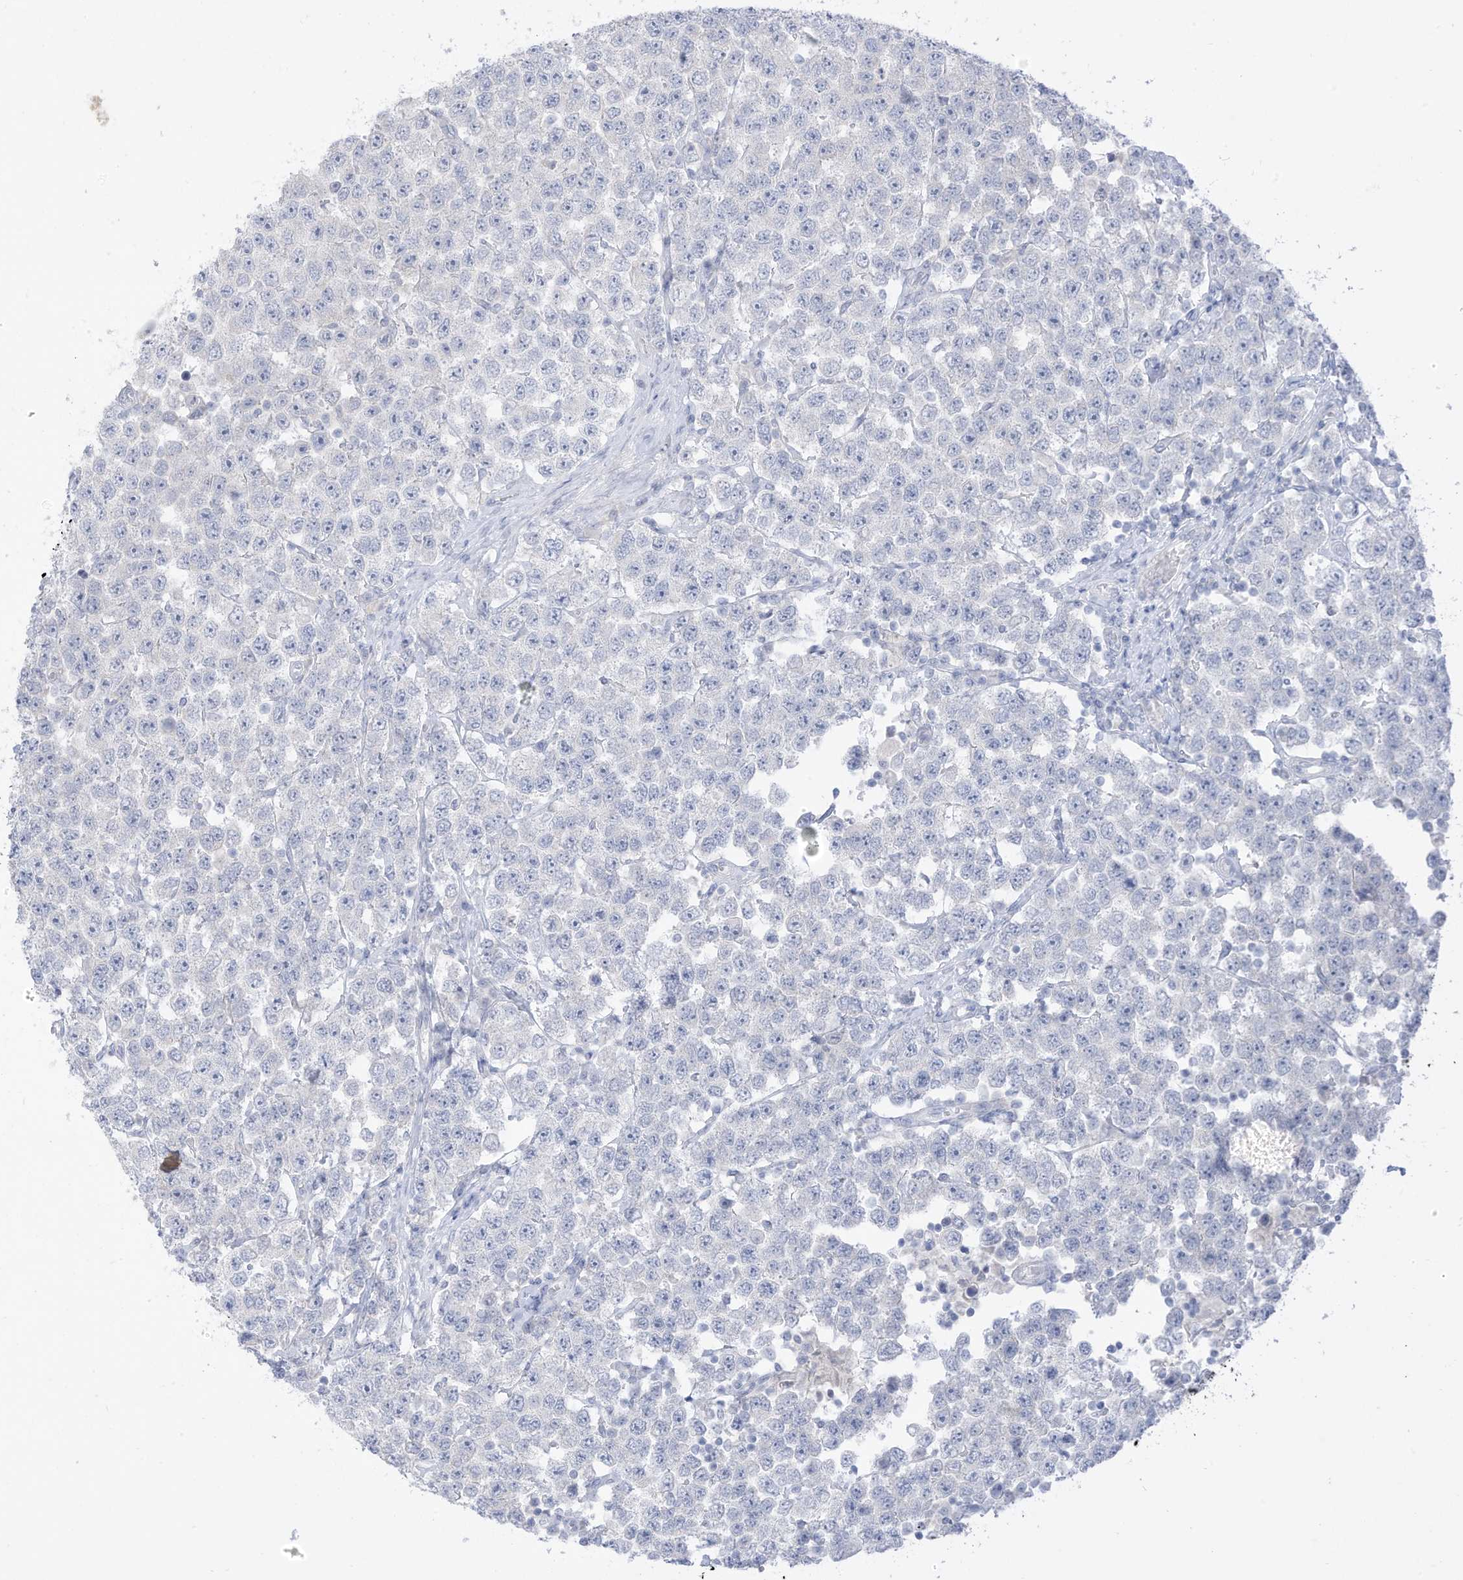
{"staining": {"intensity": "negative", "quantity": "none", "location": "none"}, "tissue": "testis cancer", "cell_type": "Tumor cells", "image_type": "cancer", "snomed": [{"axis": "morphology", "description": "Seminoma, NOS"}, {"axis": "topography", "description": "Testis"}], "caption": "Tumor cells are negative for brown protein staining in testis seminoma.", "gene": "OGT", "patient": {"sex": "male", "age": 28}}